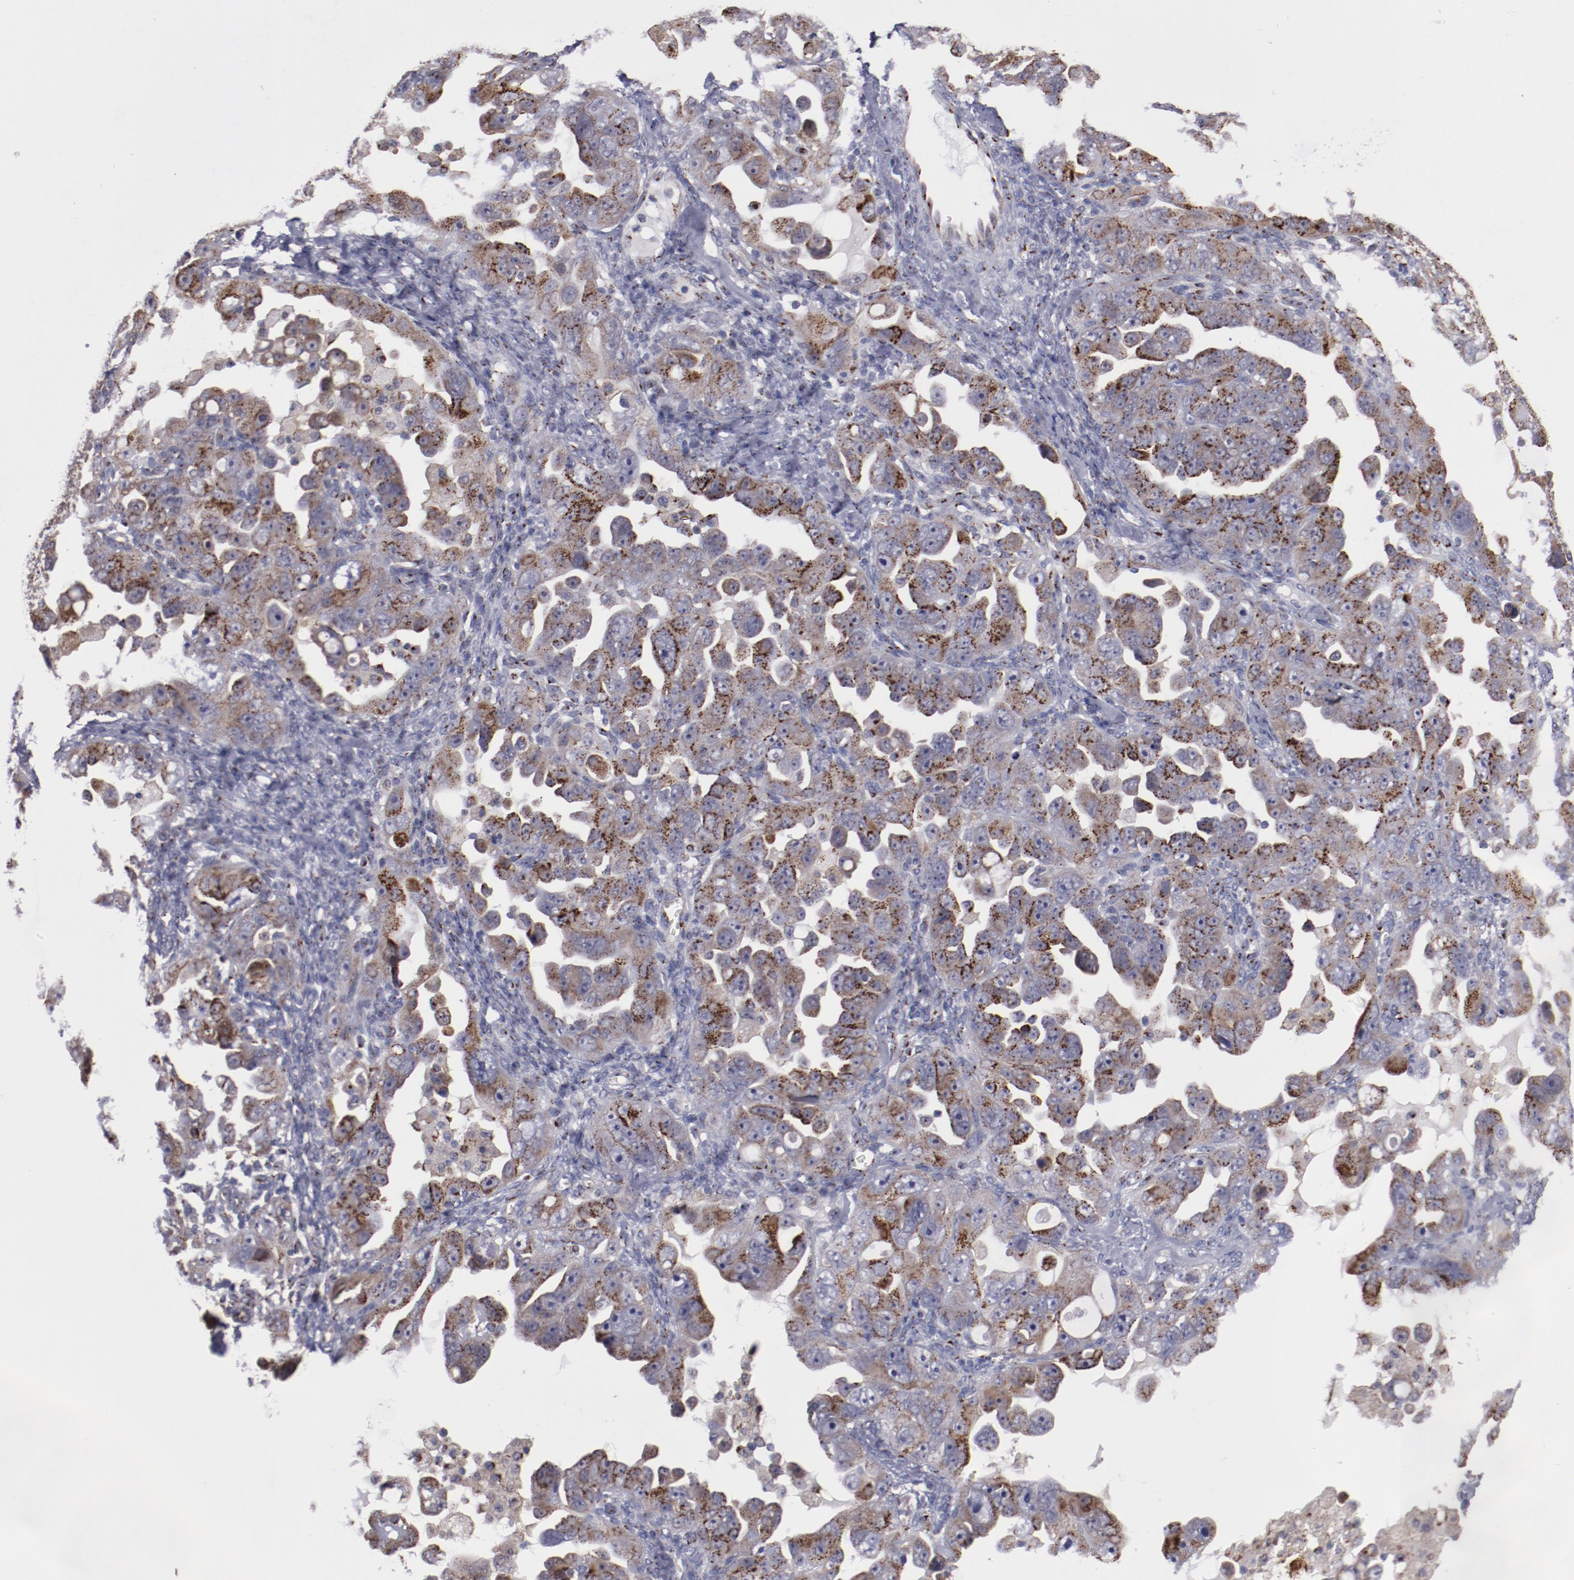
{"staining": {"intensity": "strong", "quantity": ">75%", "location": "cytoplasmic/membranous"}, "tissue": "ovarian cancer", "cell_type": "Tumor cells", "image_type": "cancer", "snomed": [{"axis": "morphology", "description": "Cystadenocarcinoma, serous, NOS"}, {"axis": "topography", "description": "Ovary"}], "caption": "Ovarian cancer stained with immunohistochemistry displays strong cytoplasmic/membranous positivity in about >75% of tumor cells.", "gene": "GOLIM4", "patient": {"sex": "female", "age": 66}}